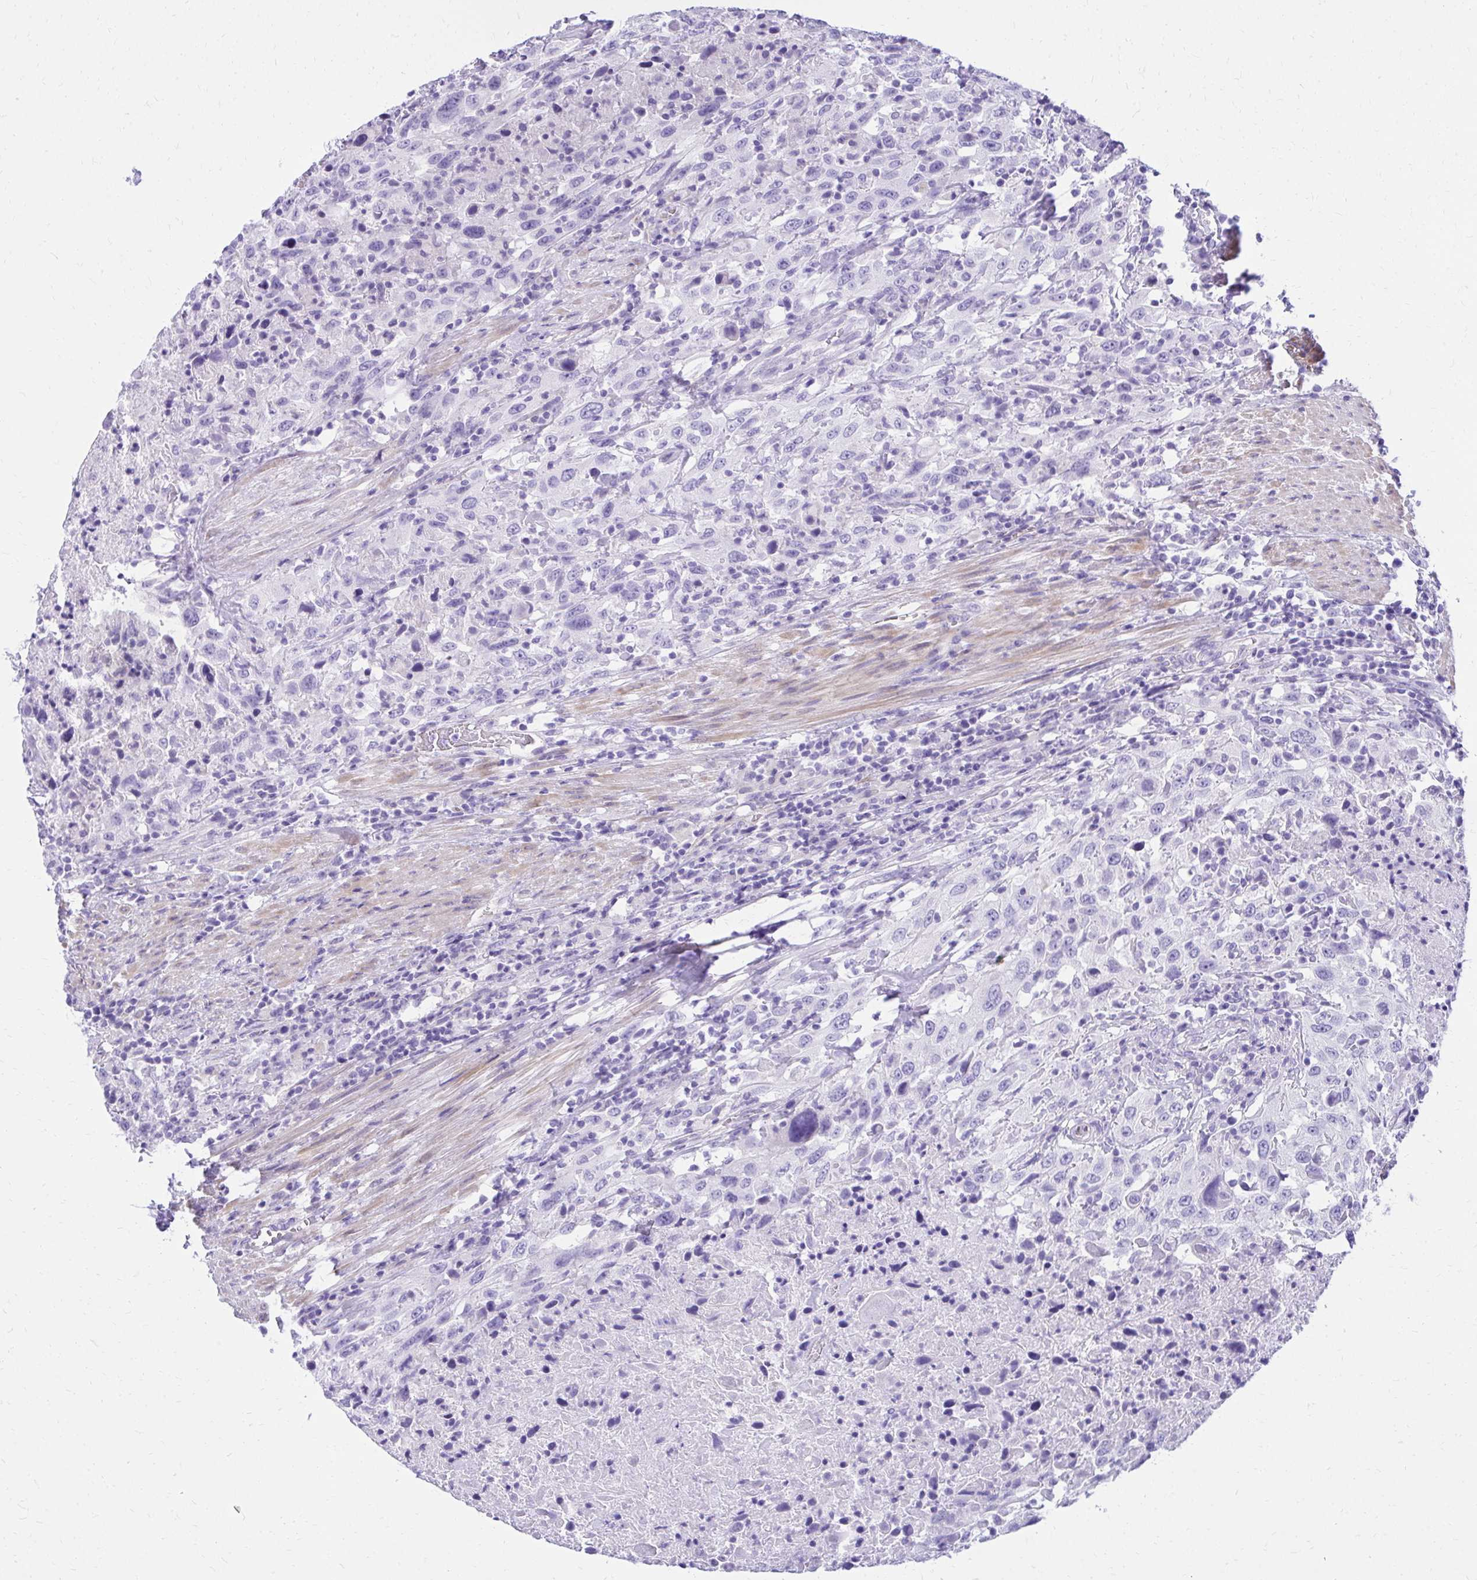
{"staining": {"intensity": "negative", "quantity": "none", "location": "none"}, "tissue": "urothelial cancer", "cell_type": "Tumor cells", "image_type": "cancer", "snomed": [{"axis": "morphology", "description": "Urothelial carcinoma, High grade"}, {"axis": "topography", "description": "Urinary bladder"}], "caption": "High power microscopy micrograph of an immunohistochemistry (IHC) image of urothelial cancer, revealing no significant positivity in tumor cells.", "gene": "PELI3", "patient": {"sex": "male", "age": 61}}